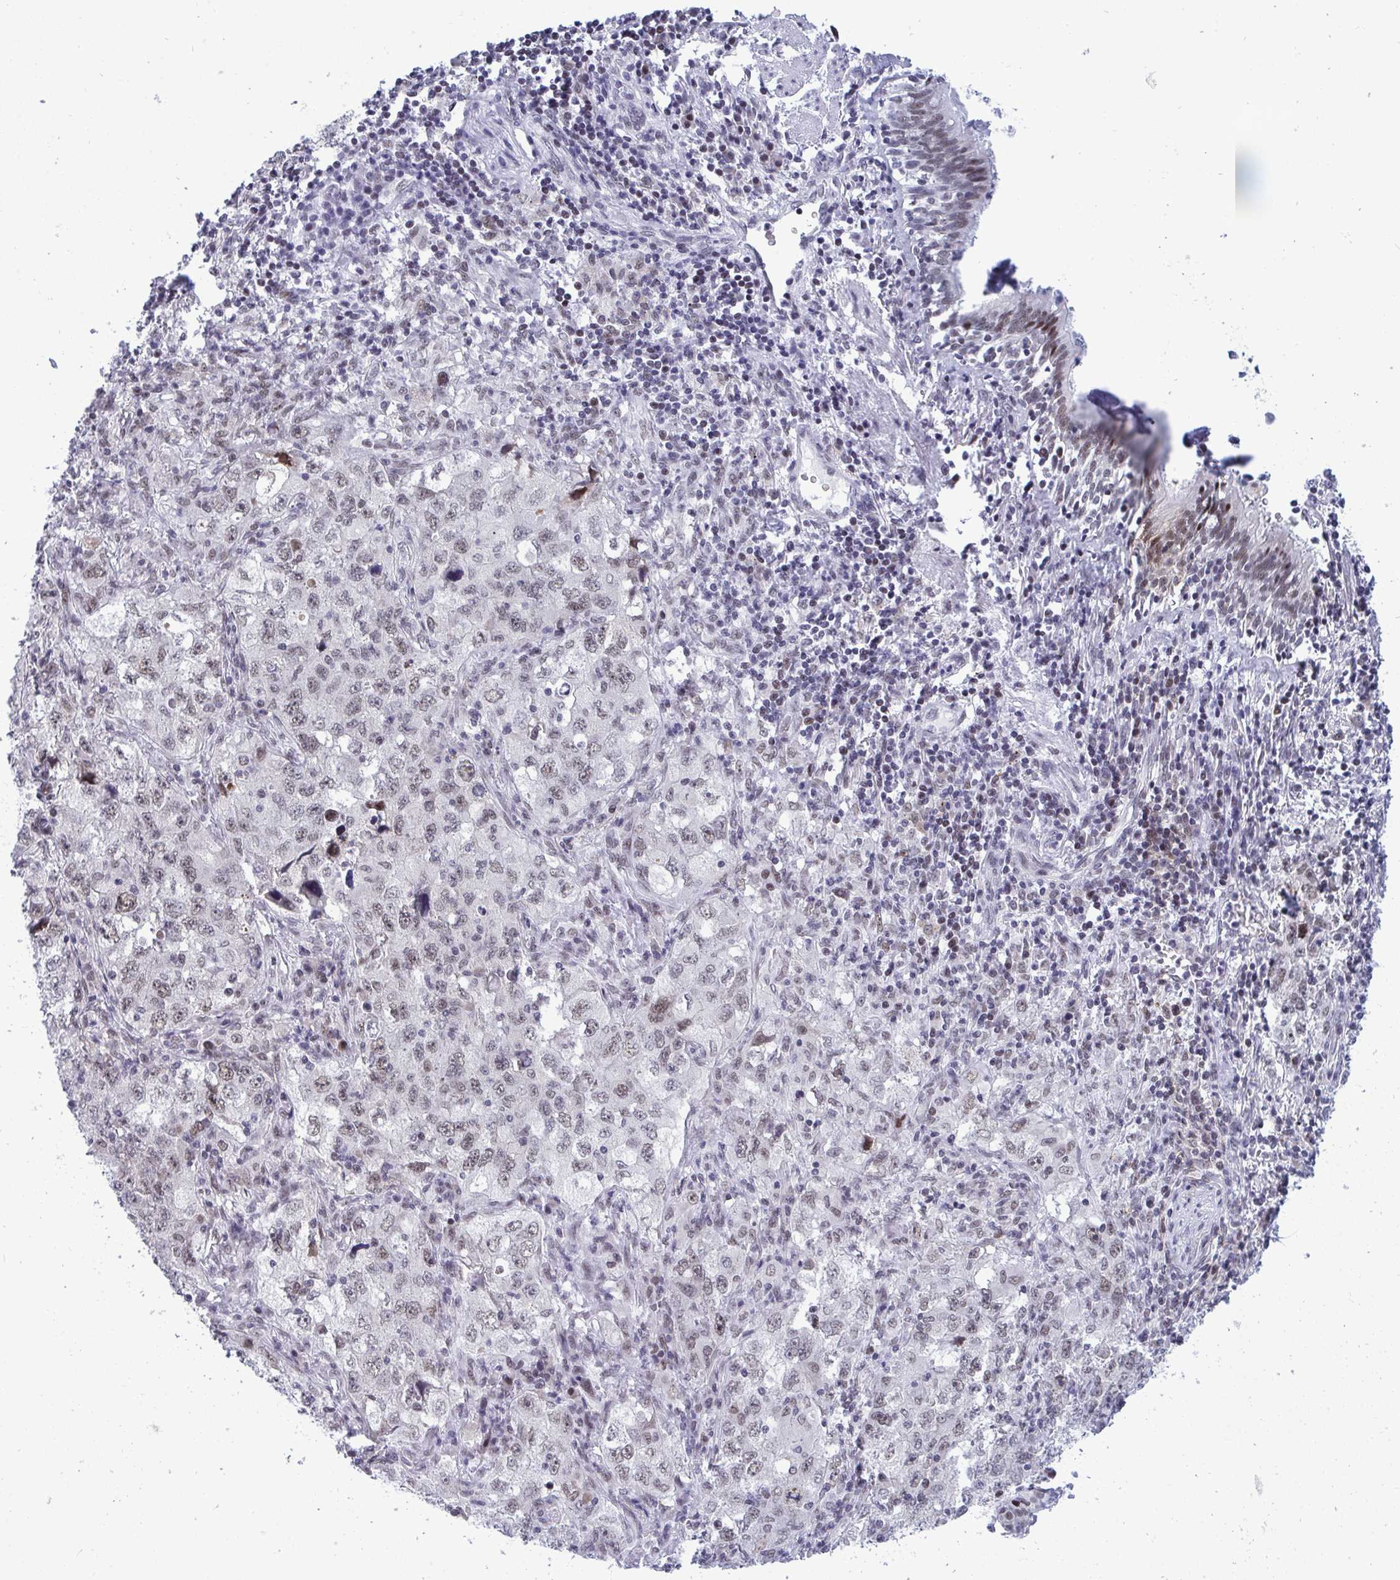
{"staining": {"intensity": "weak", "quantity": "25%-75%", "location": "nuclear"}, "tissue": "lung cancer", "cell_type": "Tumor cells", "image_type": "cancer", "snomed": [{"axis": "morphology", "description": "Adenocarcinoma, NOS"}, {"axis": "topography", "description": "Lung"}], "caption": "High-power microscopy captured an immunohistochemistry (IHC) photomicrograph of adenocarcinoma (lung), revealing weak nuclear expression in approximately 25%-75% of tumor cells. The staining was performed using DAB (3,3'-diaminobenzidine), with brown indicating positive protein expression. Nuclei are stained blue with hematoxylin.", "gene": "WBP11", "patient": {"sex": "female", "age": 57}}